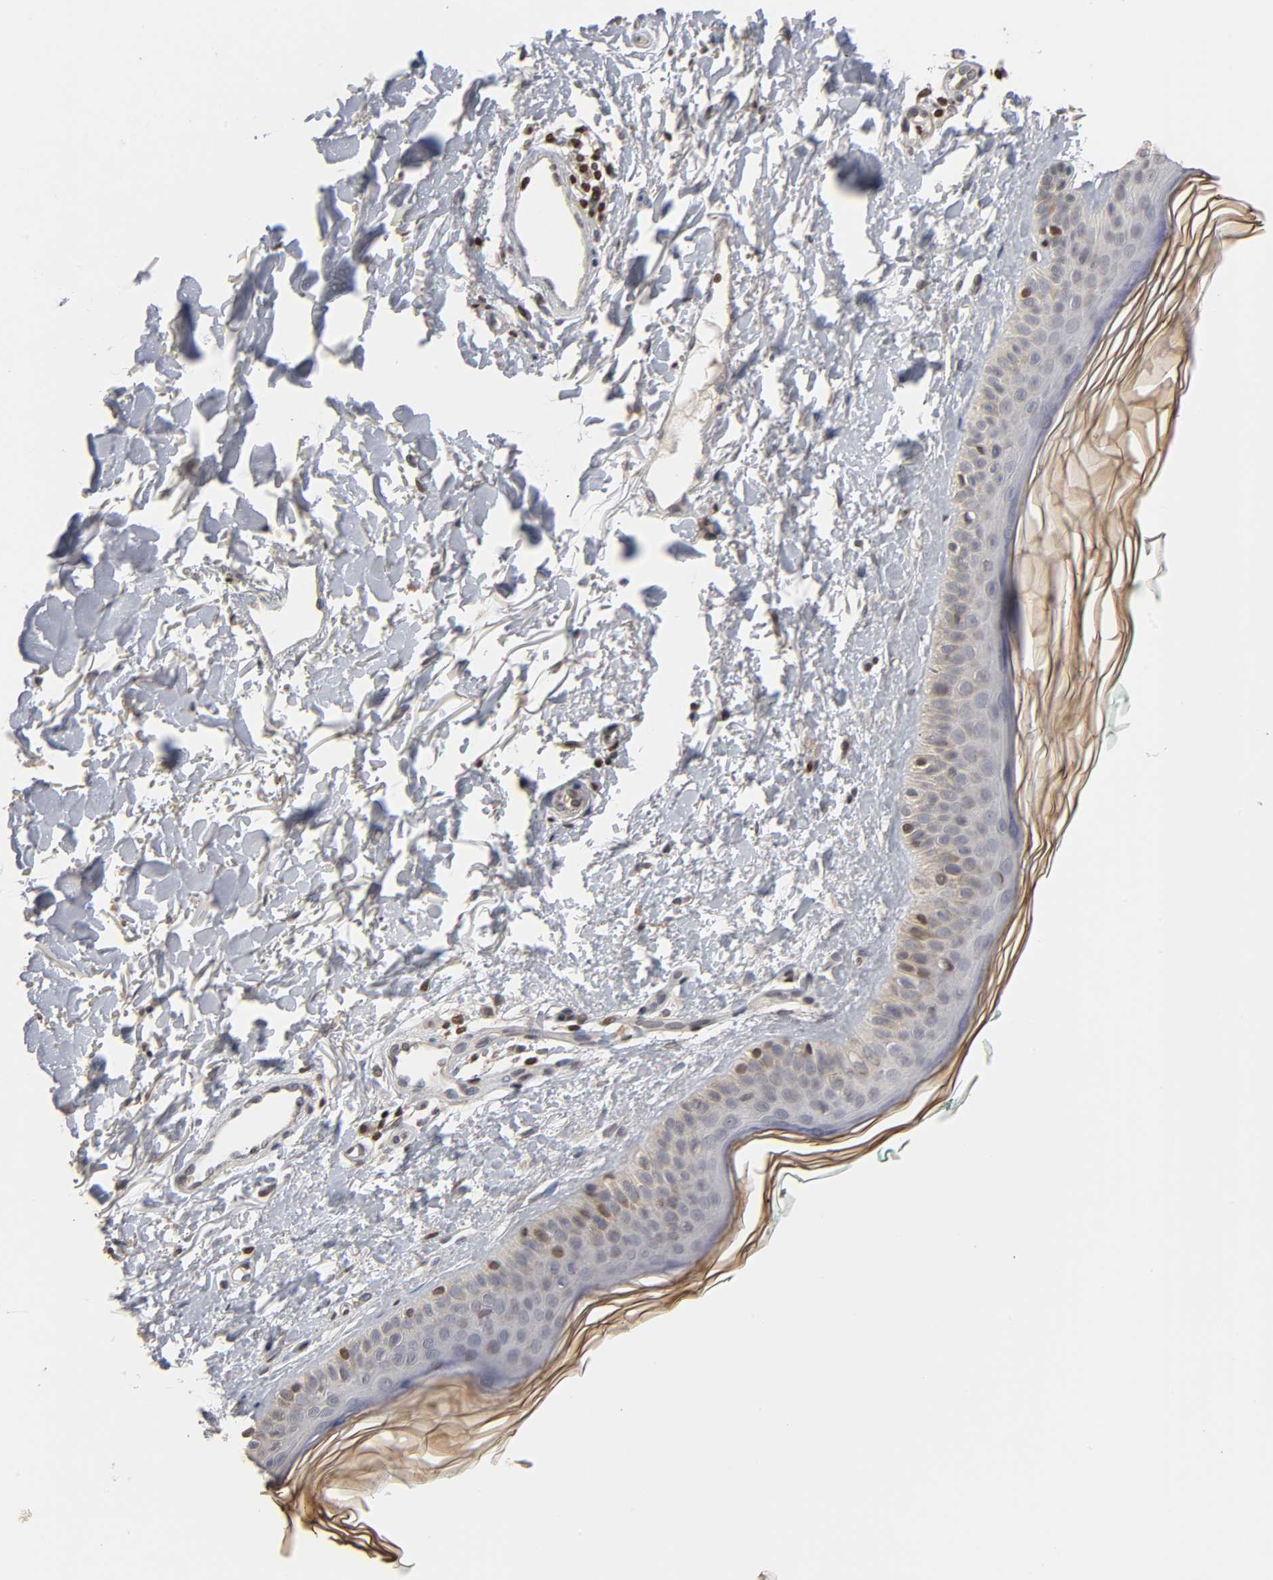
{"staining": {"intensity": "moderate", "quantity": ">75%", "location": "nuclear"}, "tissue": "skin", "cell_type": "Fibroblasts", "image_type": "normal", "snomed": [{"axis": "morphology", "description": "Normal tissue, NOS"}, {"axis": "topography", "description": "Skin"}], "caption": "Moderate nuclear expression is present in about >75% of fibroblasts in benign skin.", "gene": "ZNF473", "patient": {"sex": "male", "age": 71}}